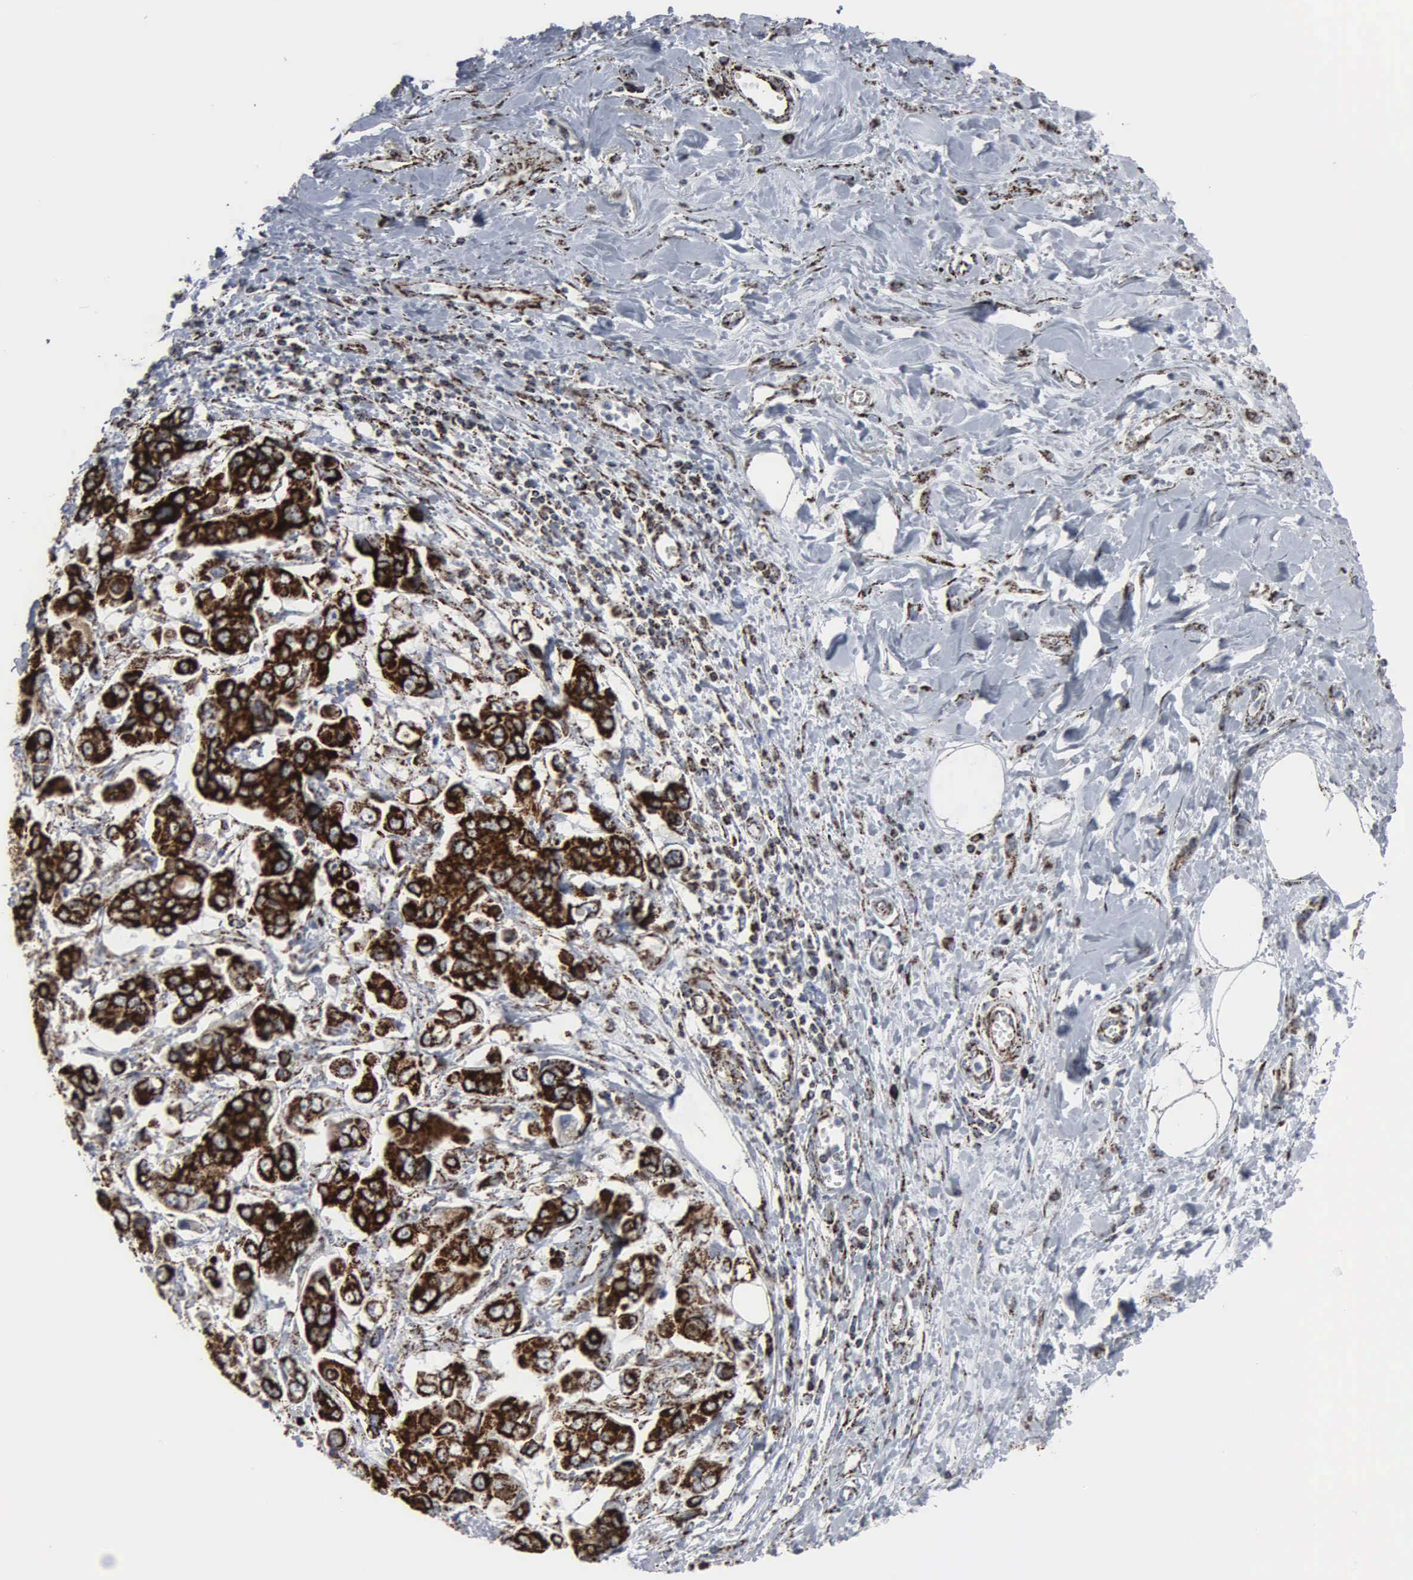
{"staining": {"intensity": "strong", "quantity": ">75%", "location": "cytoplasmic/membranous"}, "tissue": "stomach cancer", "cell_type": "Tumor cells", "image_type": "cancer", "snomed": [{"axis": "morphology", "description": "Adenocarcinoma, NOS"}, {"axis": "topography", "description": "Stomach, upper"}], "caption": "Protein staining by IHC reveals strong cytoplasmic/membranous expression in approximately >75% of tumor cells in adenocarcinoma (stomach).", "gene": "HSPA9", "patient": {"sex": "male", "age": 80}}